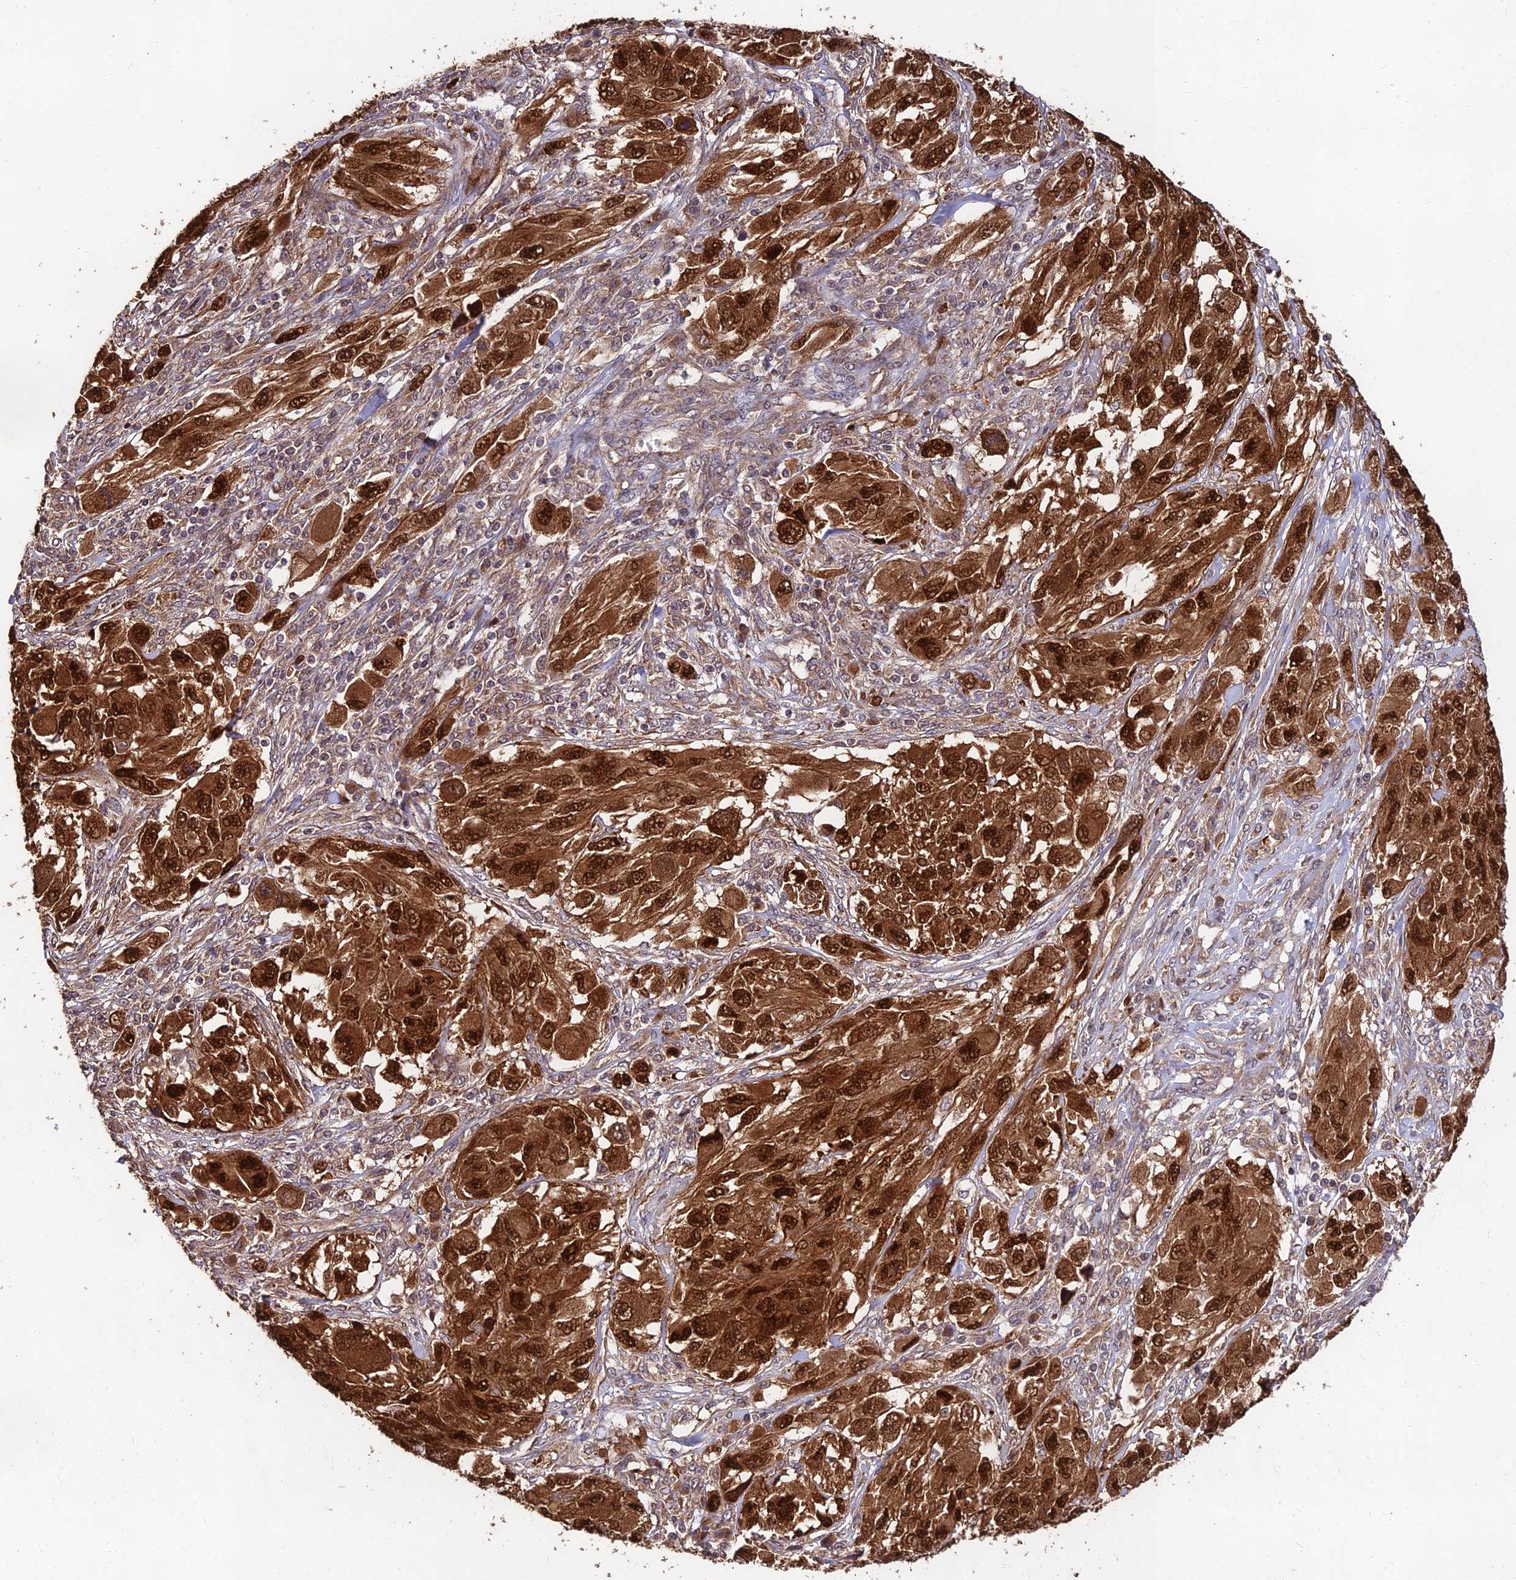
{"staining": {"intensity": "strong", "quantity": ">75%", "location": "cytoplasmic/membranous,nuclear"}, "tissue": "melanoma", "cell_type": "Tumor cells", "image_type": "cancer", "snomed": [{"axis": "morphology", "description": "Malignant melanoma, NOS"}, {"axis": "topography", "description": "Skin"}], "caption": "High-power microscopy captured an immunohistochemistry photomicrograph of malignant melanoma, revealing strong cytoplasmic/membranous and nuclear staining in about >75% of tumor cells. The protein of interest is shown in brown color, while the nuclei are stained blue.", "gene": "MKKS", "patient": {"sex": "female", "age": 91}}